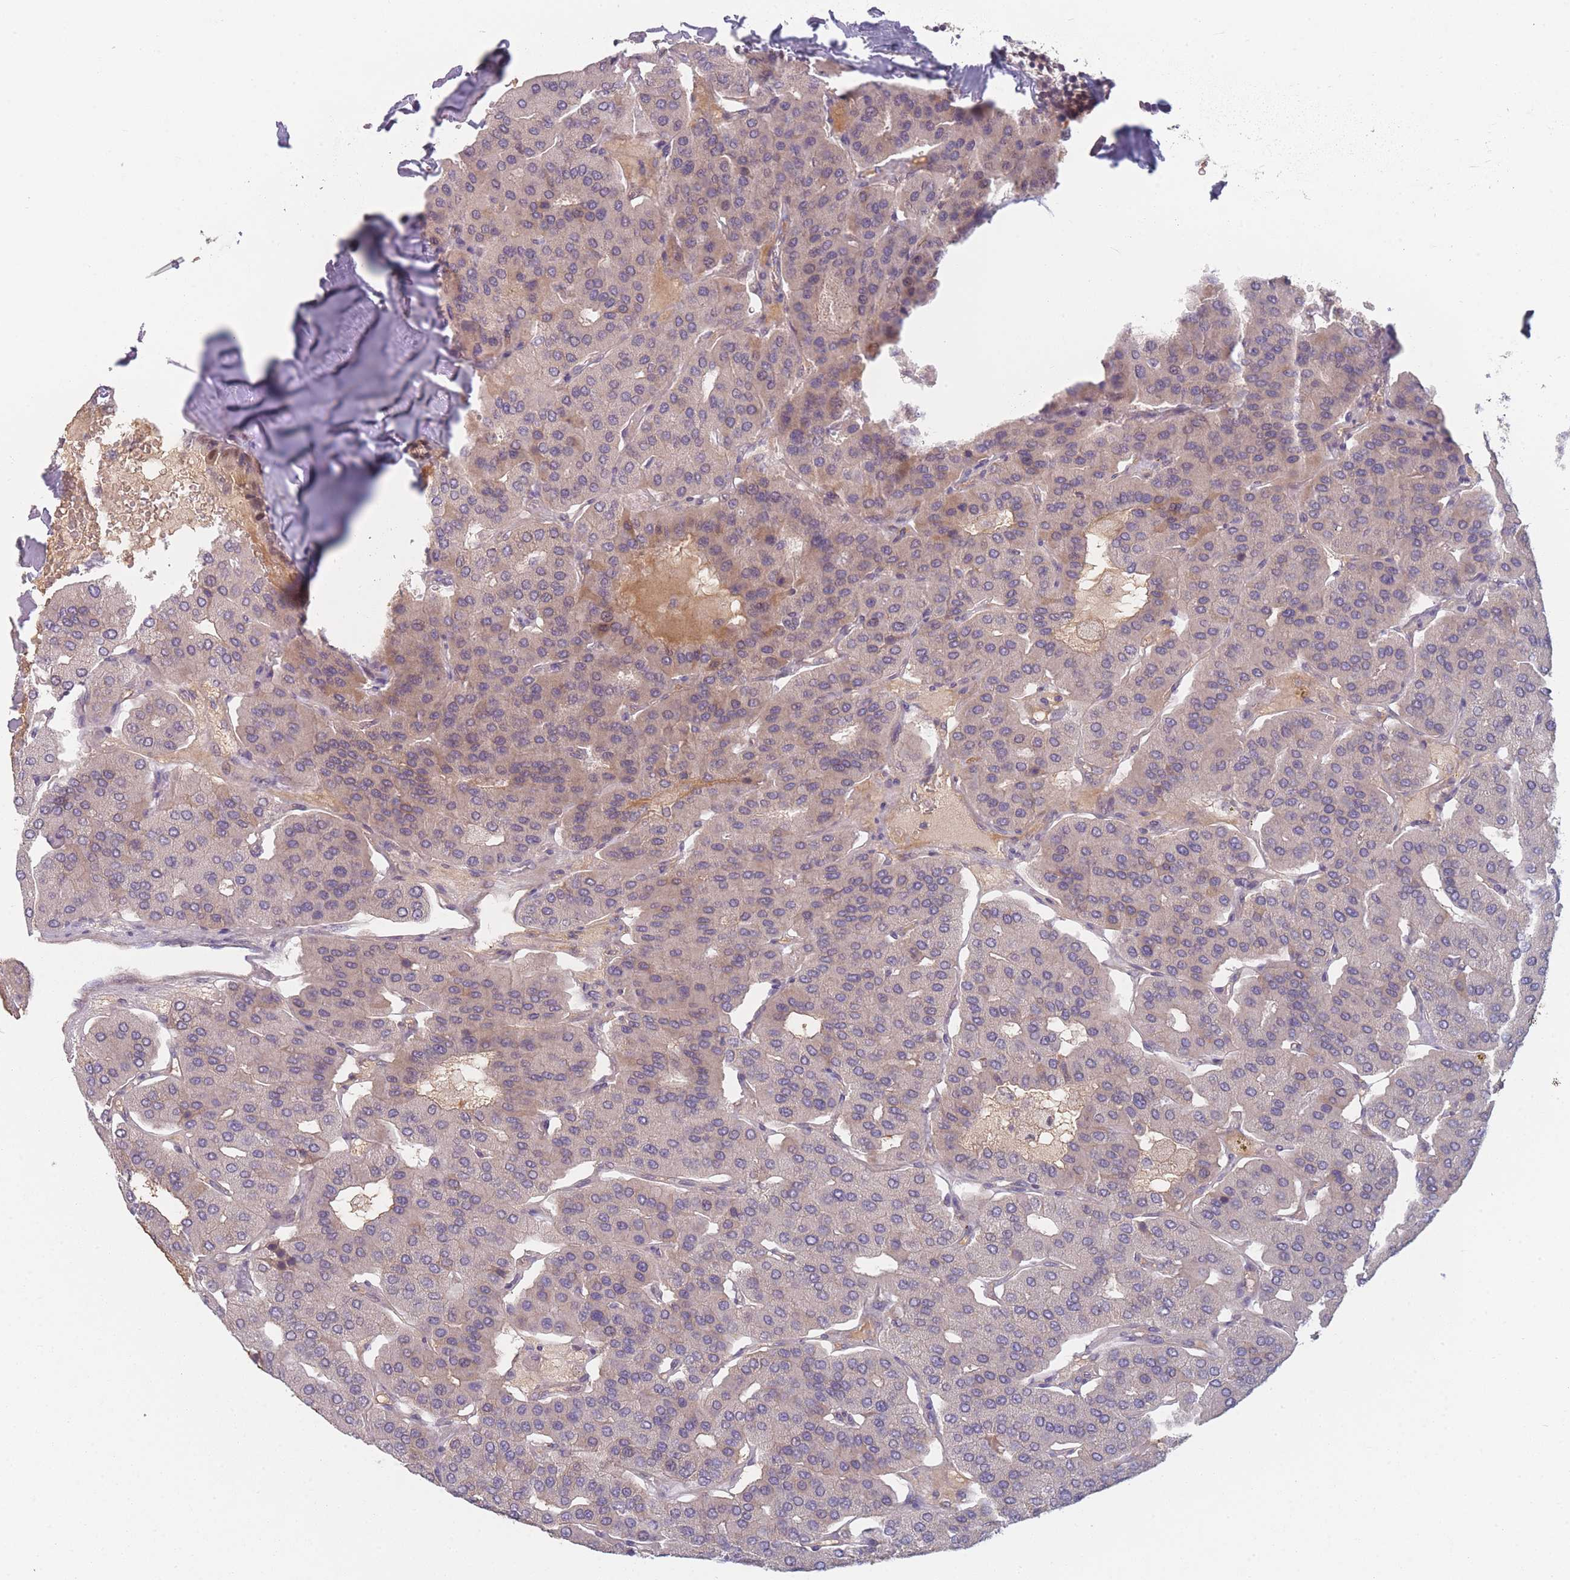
{"staining": {"intensity": "negative", "quantity": "none", "location": "none"}, "tissue": "parathyroid gland", "cell_type": "Glandular cells", "image_type": "normal", "snomed": [{"axis": "morphology", "description": "Normal tissue, NOS"}, {"axis": "morphology", "description": "Adenoma, NOS"}, {"axis": "topography", "description": "Parathyroid gland"}], "caption": "Human parathyroid gland stained for a protein using immunohistochemistry (IHC) demonstrates no staining in glandular cells.", "gene": "ANKRD10", "patient": {"sex": "female", "age": 86}}